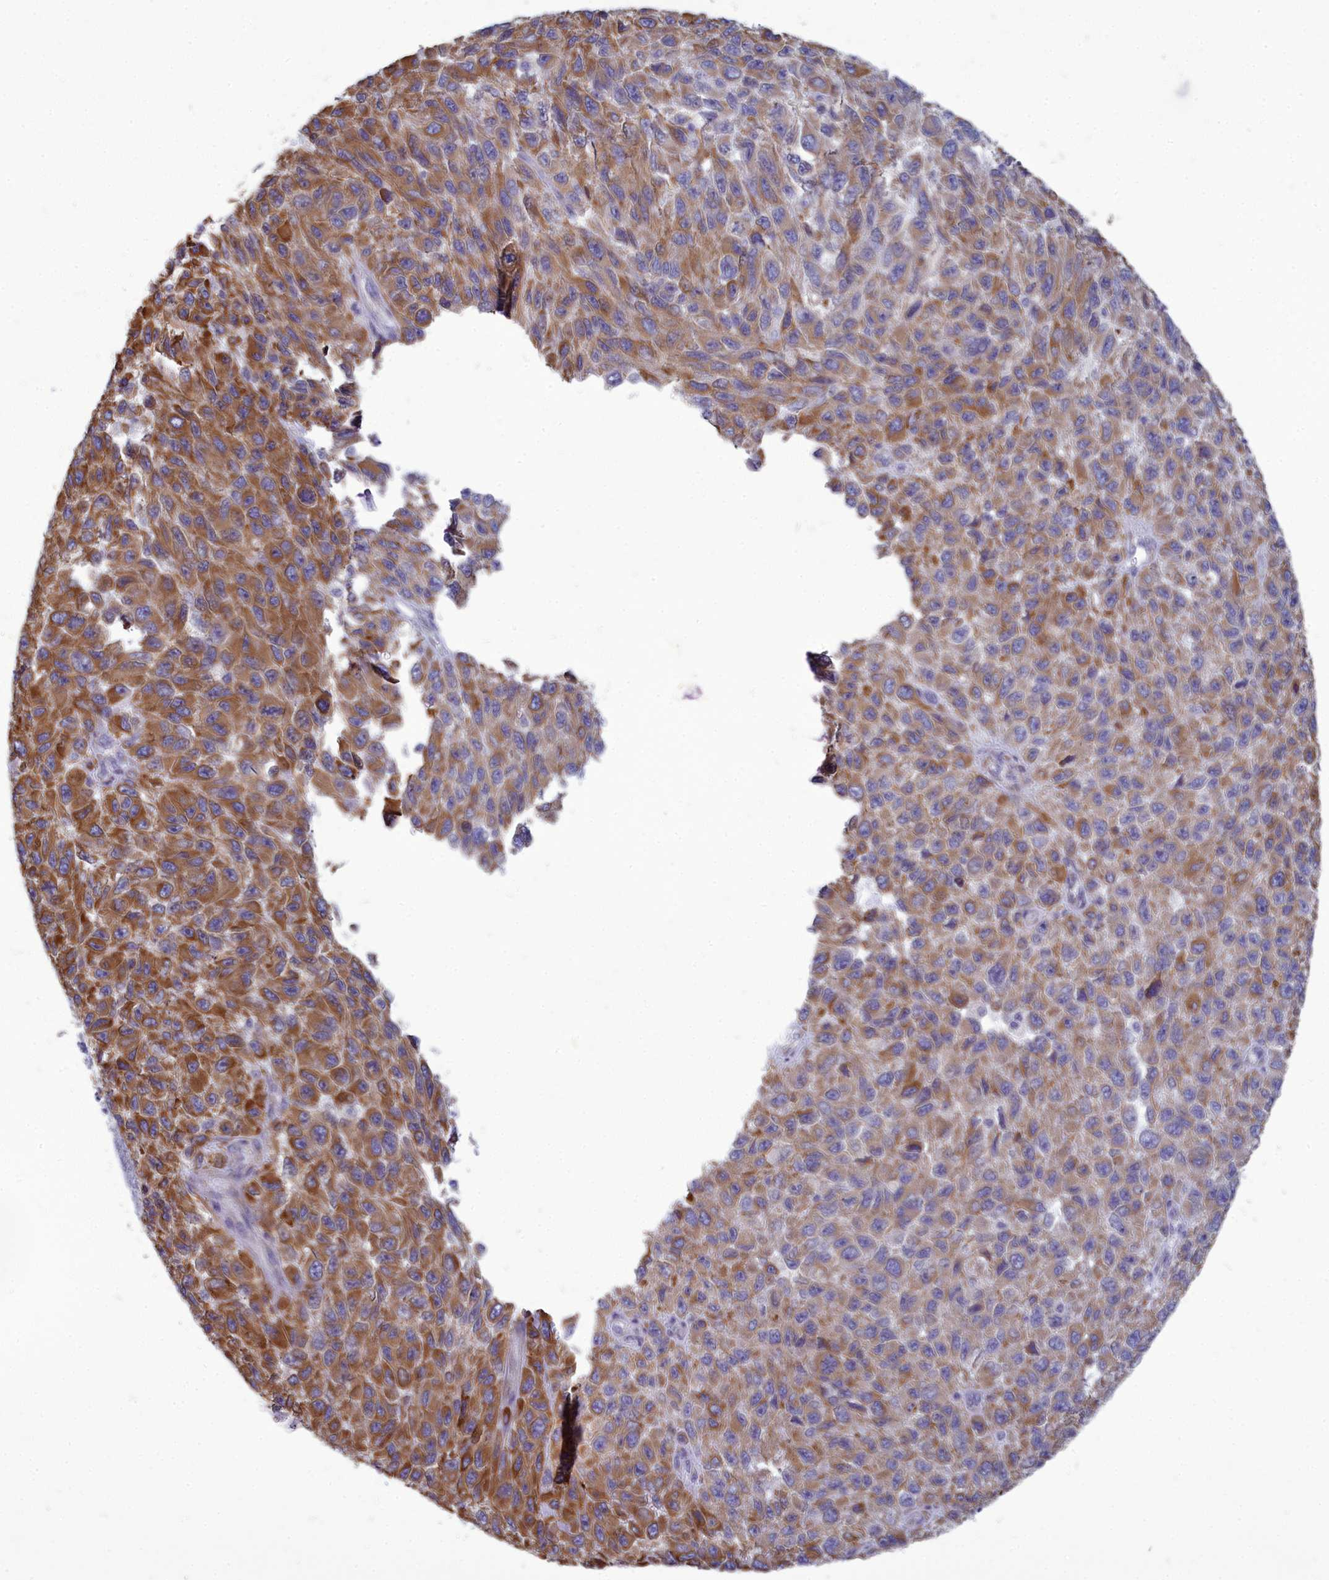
{"staining": {"intensity": "moderate", "quantity": ">75%", "location": "cytoplasmic/membranous"}, "tissue": "melanoma", "cell_type": "Tumor cells", "image_type": "cancer", "snomed": [{"axis": "morphology", "description": "Normal tissue, NOS"}, {"axis": "morphology", "description": "Malignant melanoma, NOS"}, {"axis": "topography", "description": "Skin"}], "caption": "Melanoma stained for a protein (brown) displays moderate cytoplasmic/membranous positive staining in approximately >75% of tumor cells.", "gene": "CENATAC", "patient": {"sex": "female", "age": 96}}